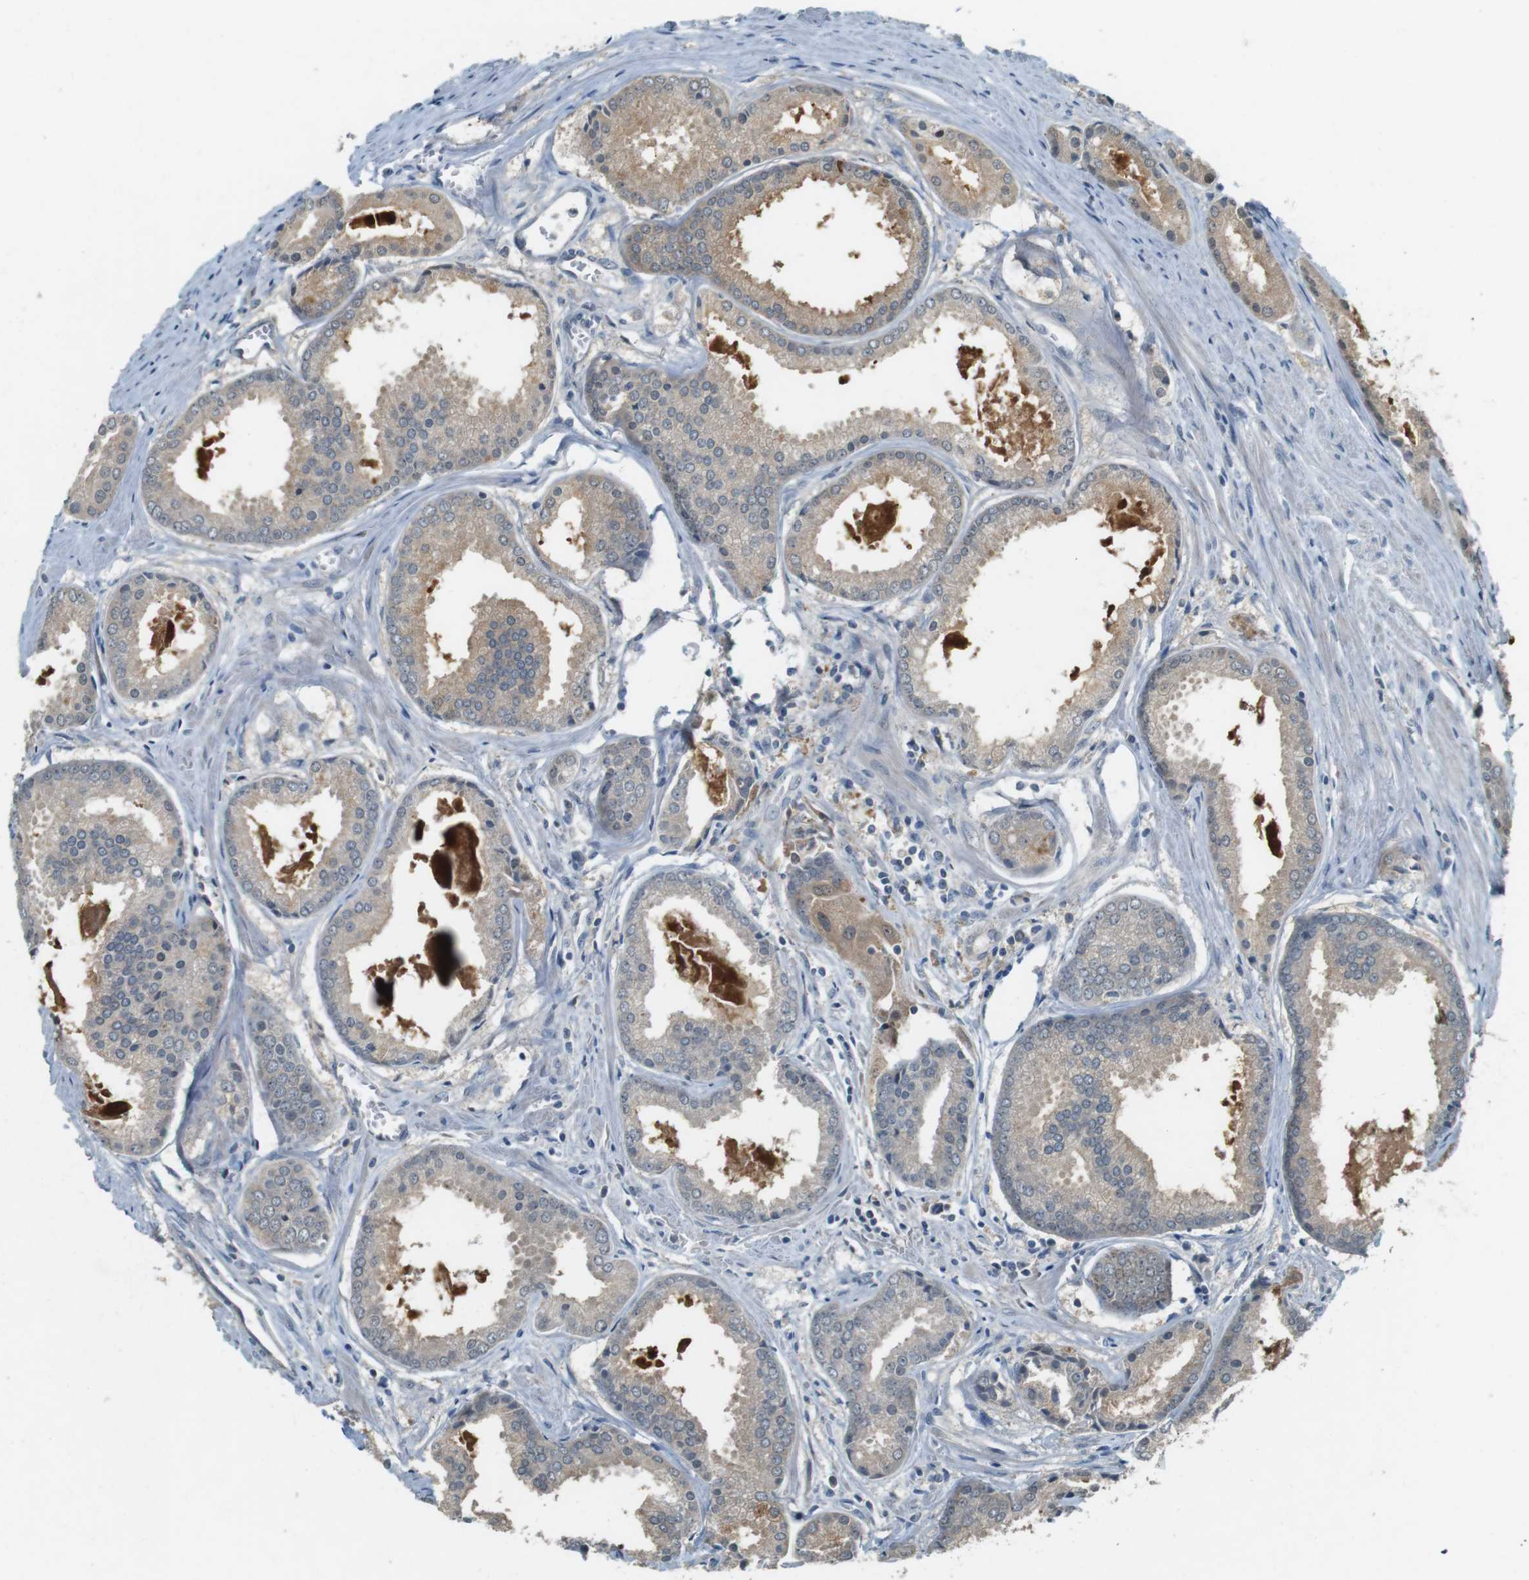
{"staining": {"intensity": "weak", "quantity": ">75%", "location": "cytoplasmic/membranous"}, "tissue": "prostate cancer", "cell_type": "Tumor cells", "image_type": "cancer", "snomed": [{"axis": "morphology", "description": "Adenocarcinoma, Low grade"}, {"axis": "topography", "description": "Prostate"}], "caption": "IHC (DAB (3,3'-diaminobenzidine)) staining of prostate cancer displays weak cytoplasmic/membranous protein expression in approximately >75% of tumor cells.", "gene": "CDK14", "patient": {"sex": "male", "age": 64}}